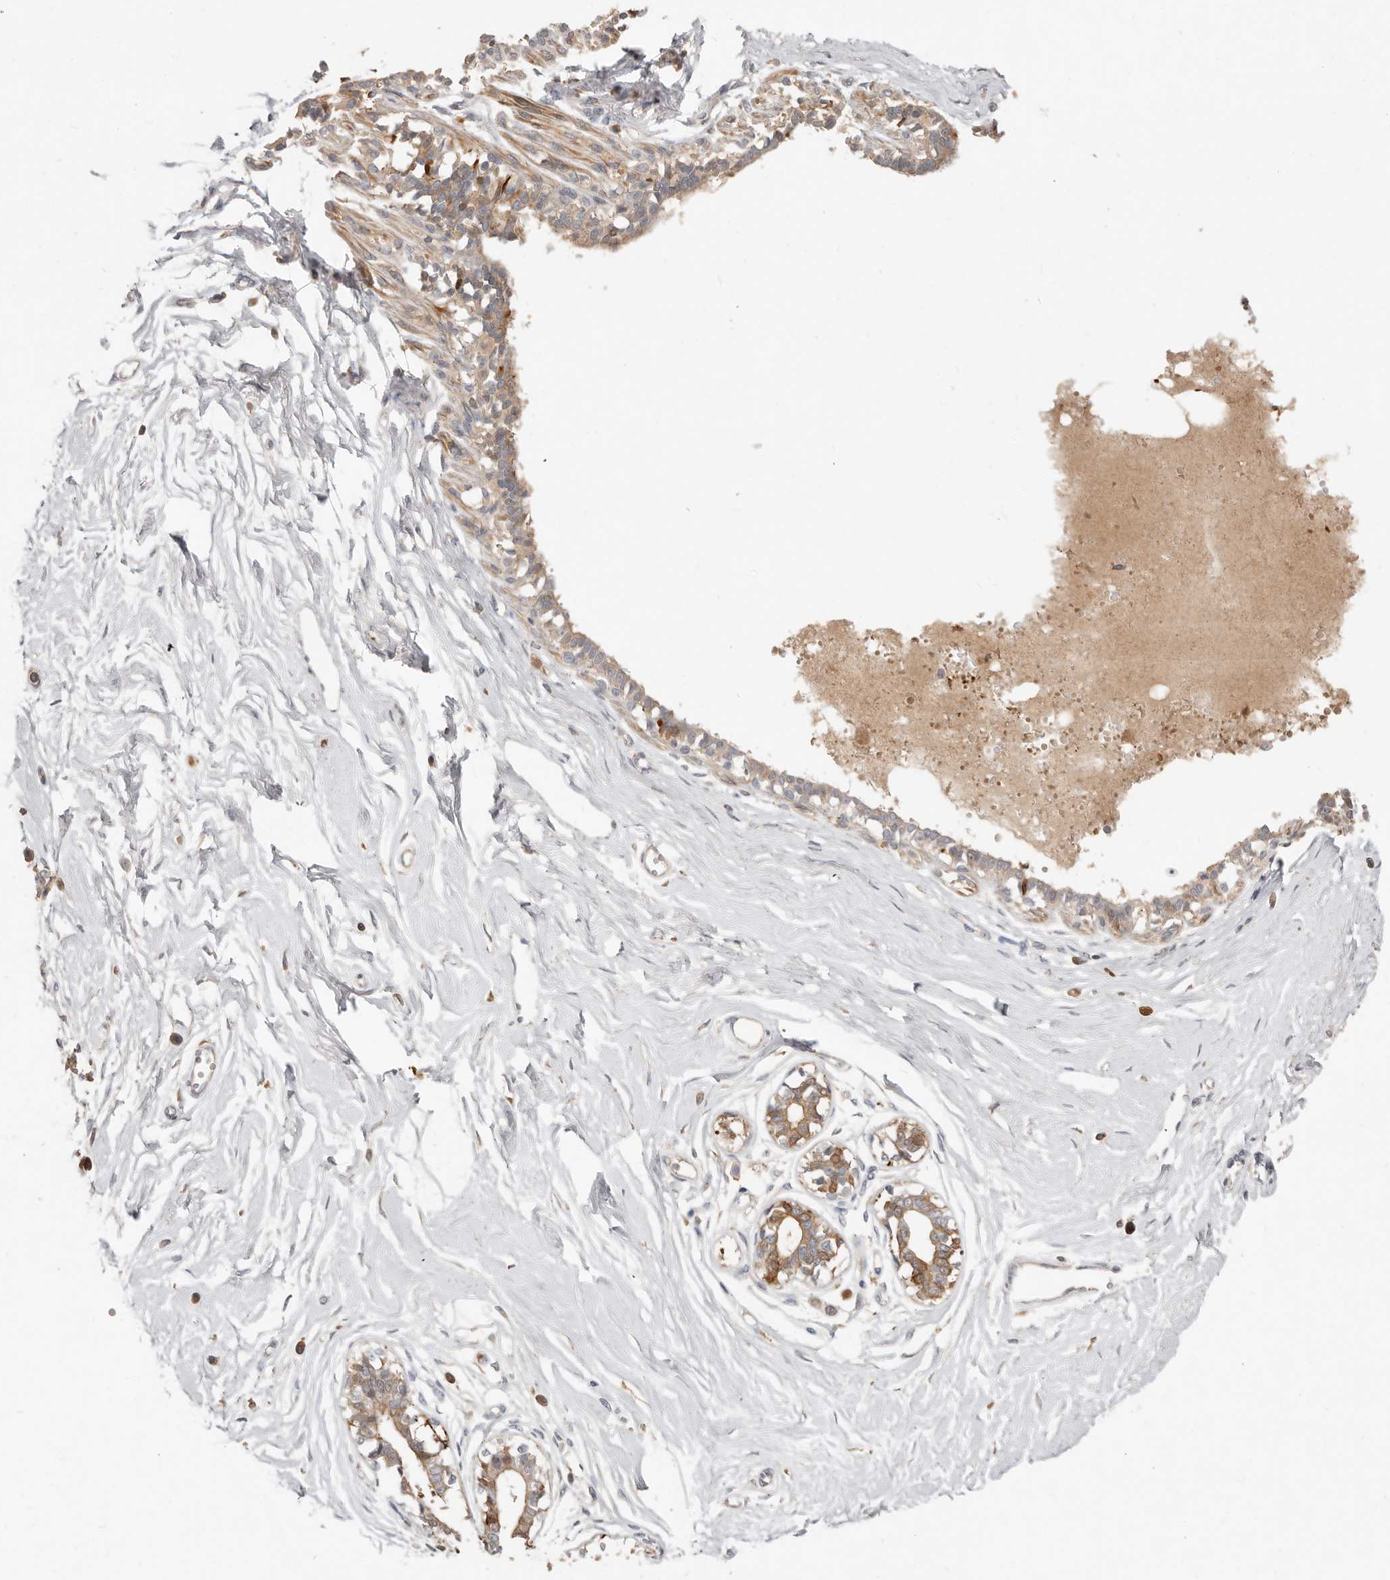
{"staining": {"intensity": "negative", "quantity": "none", "location": "none"}, "tissue": "breast", "cell_type": "Adipocytes", "image_type": "normal", "snomed": [{"axis": "morphology", "description": "Normal tissue, NOS"}, {"axis": "topography", "description": "Breast"}], "caption": "A micrograph of breast stained for a protein demonstrates no brown staining in adipocytes. (Stains: DAB (3,3'-diaminobenzidine) immunohistochemistry (IHC) with hematoxylin counter stain, Microscopy: brightfield microscopy at high magnification).", "gene": "MTFR2", "patient": {"sex": "female", "age": 45}}